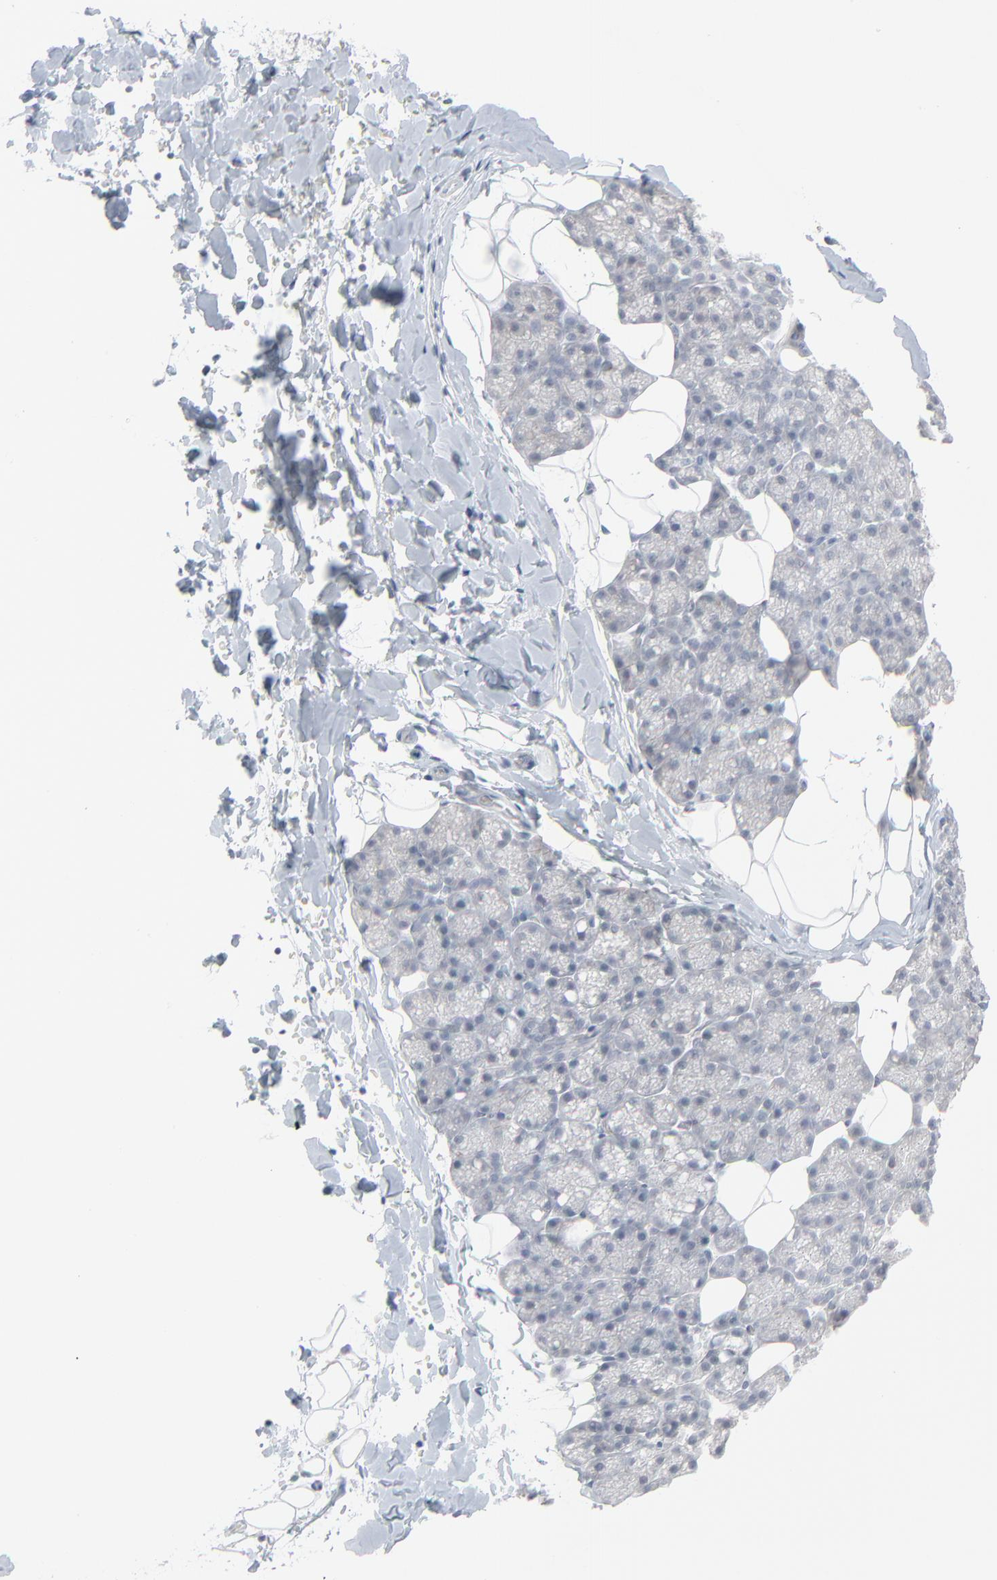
{"staining": {"intensity": "weak", "quantity": "<25%", "location": "cytoplasmic/membranous"}, "tissue": "salivary gland", "cell_type": "Glandular cells", "image_type": "normal", "snomed": [{"axis": "morphology", "description": "Normal tissue, NOS"}, {"axis": "topography", "description": "Lymph node"}, {"axis": "topography", "description": "Salivary gland"}], "caption": "Glandular cells are negative for brown protein staining in benign salivary gland. The staining is performed using DAB (3,3'-diaminobenzidine) brown chromogen with nuclei counter-stained in using hematoxylin.", "gene": "NEUROD1", "patient": {"sex": "male", "age": 8}}